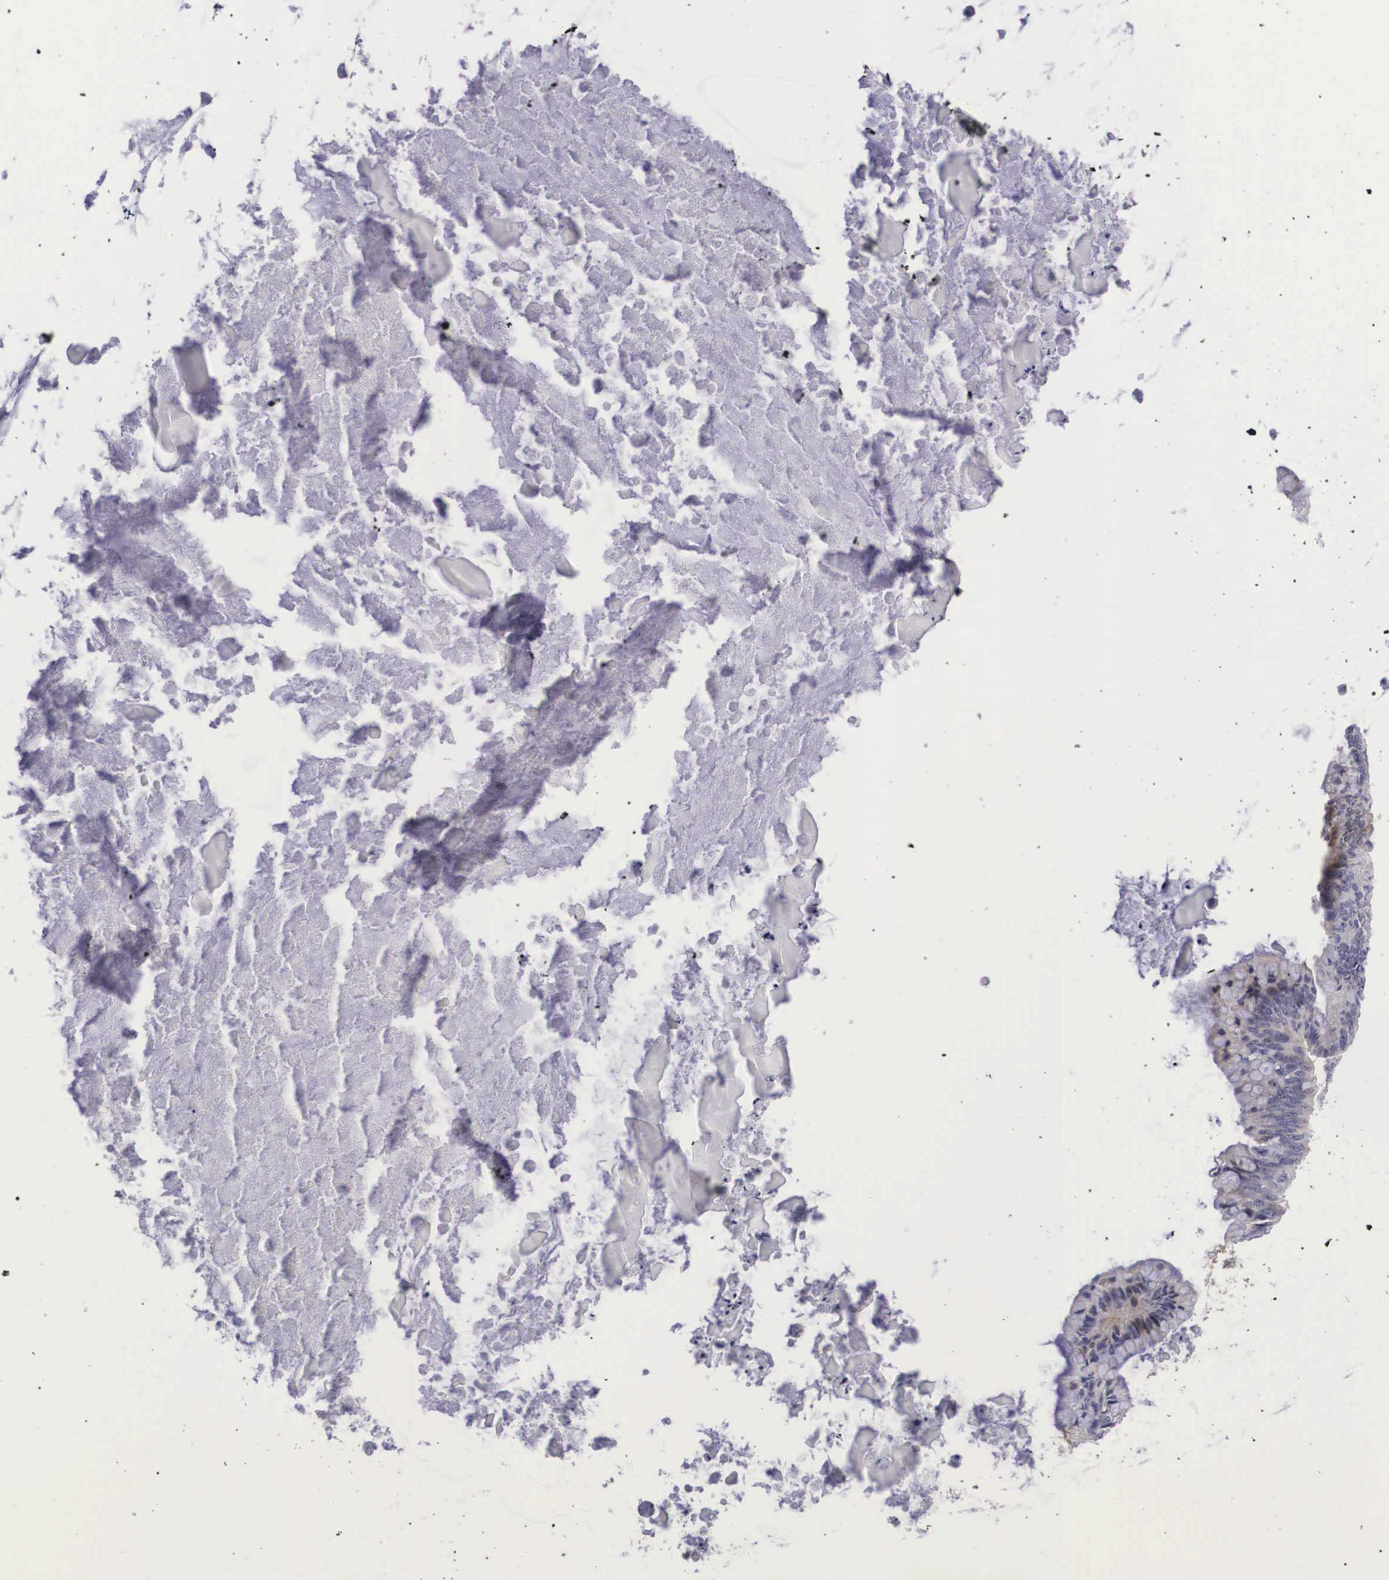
{"staining": {"intensity": "weak", "quantity": "<25%", "location": "cytoplasmic/membranous"}, "tissue": "ovarian cancer", "cell_type": "Tumor cells", "image_type": "cancer", "snomed": [{"axis": "morphology", "description": "Cystadenocarcinoma, mucinous, NOS"}, {"axis": "topography", "description": "Ovary"}], "caption": "Ovarian cancer (mucinous cystadenocarcinoma) stained for a protein using IHC exhibits no positivity tumor cells.", "gene": "EMID1", "patient": {"sex": "female", "age": 57}}